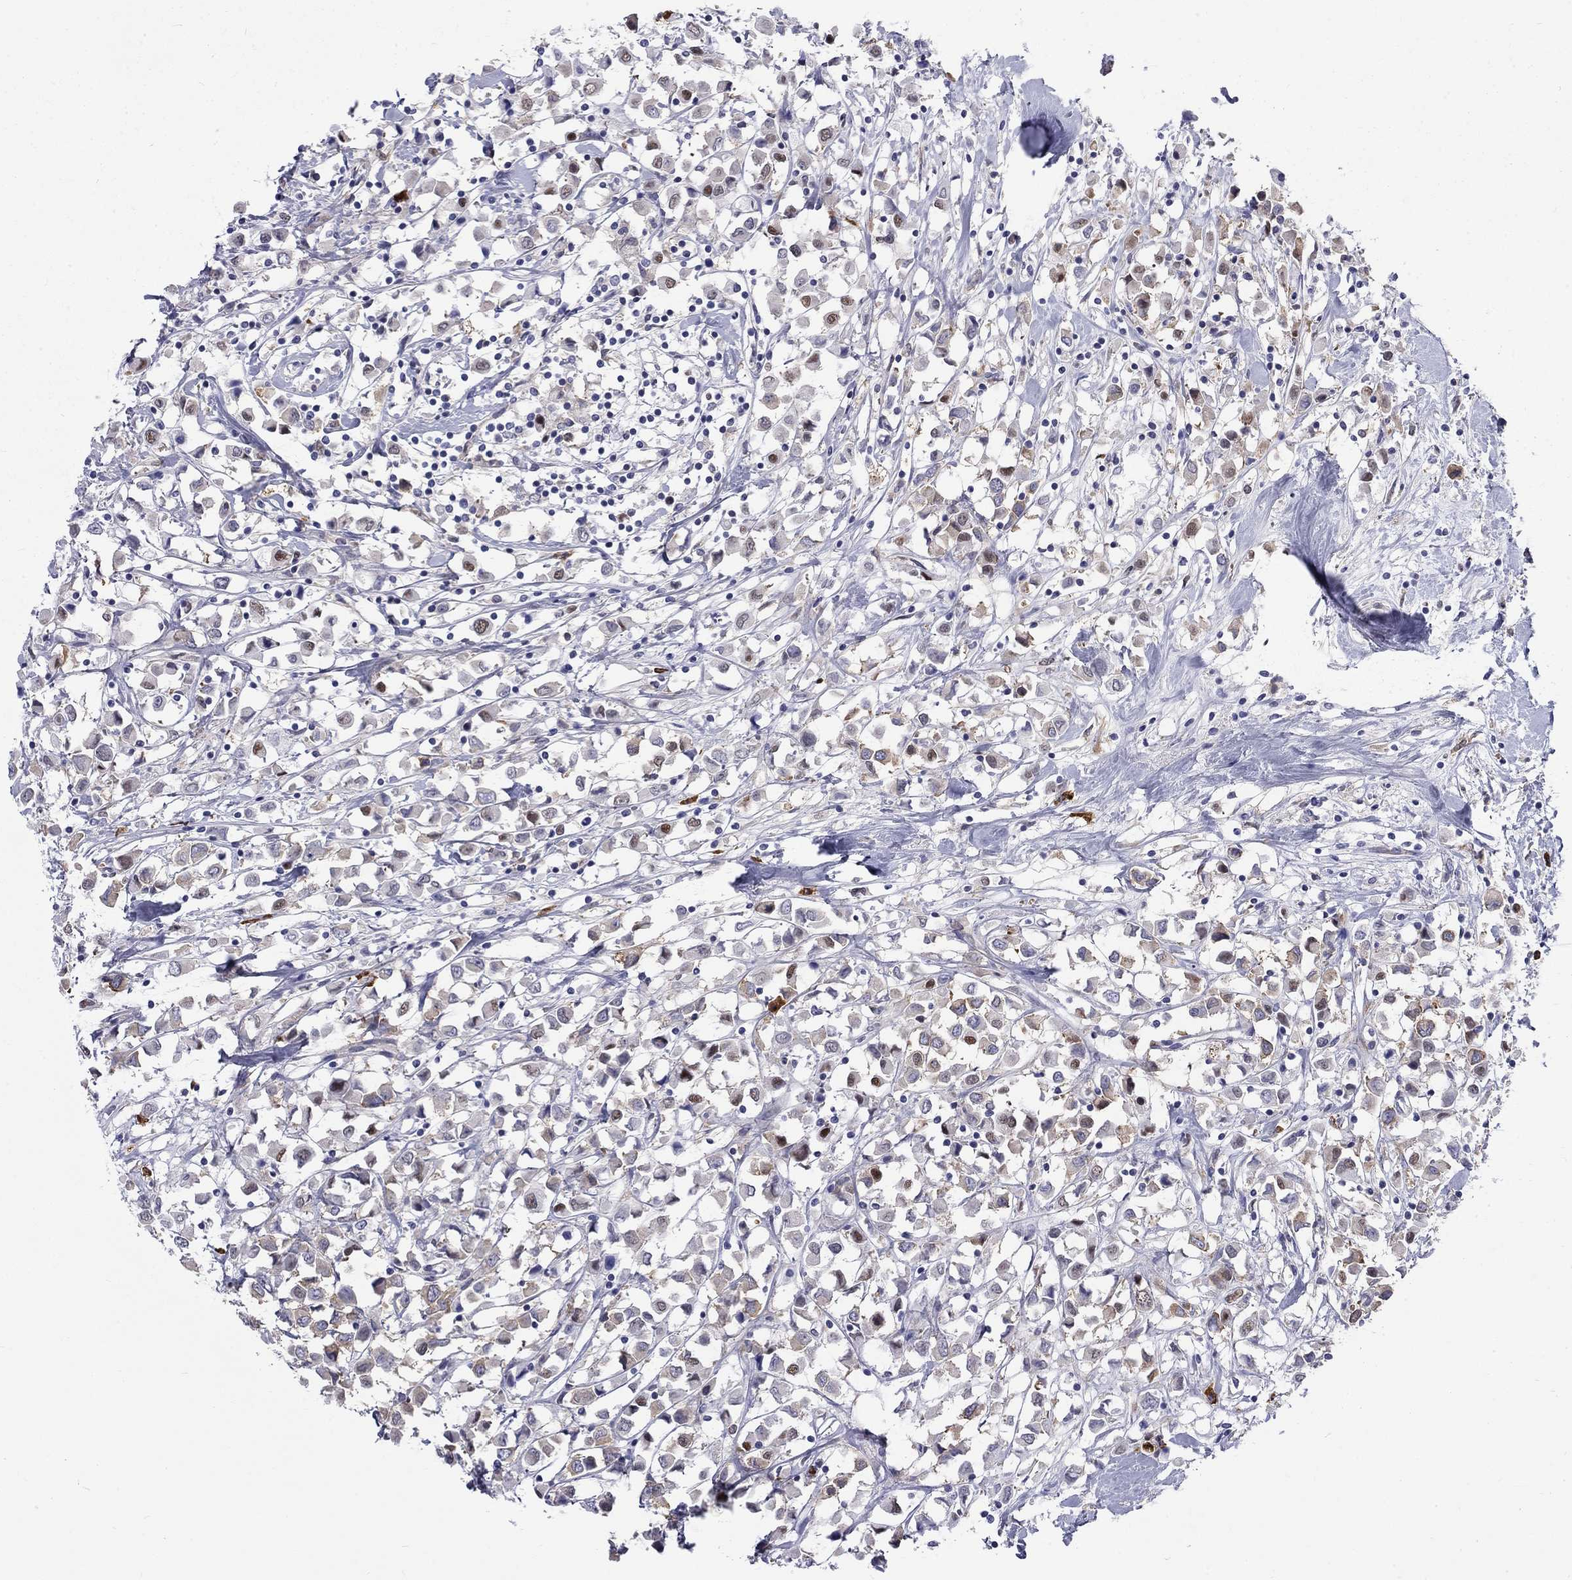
{"staining": {"intensity": "moderate", "quantity": ">75%", "location": "cytoplasmic/membranous"}, "tissue": "breast cancer", "cell_type": "Tumor cells", "image_type": "cancer", "snomed": [{"axis": "morphology", "description": "Duct carcinoma"}, {"axis": "topography", "description": "Breast"}], "caption": "Breast infiltrating ductal carcinoma stained with a protein marker demonstrates moderate staining in tumor cells.", "gene": "PABPC4", "patient": {"sex": "female", "age": 61}}